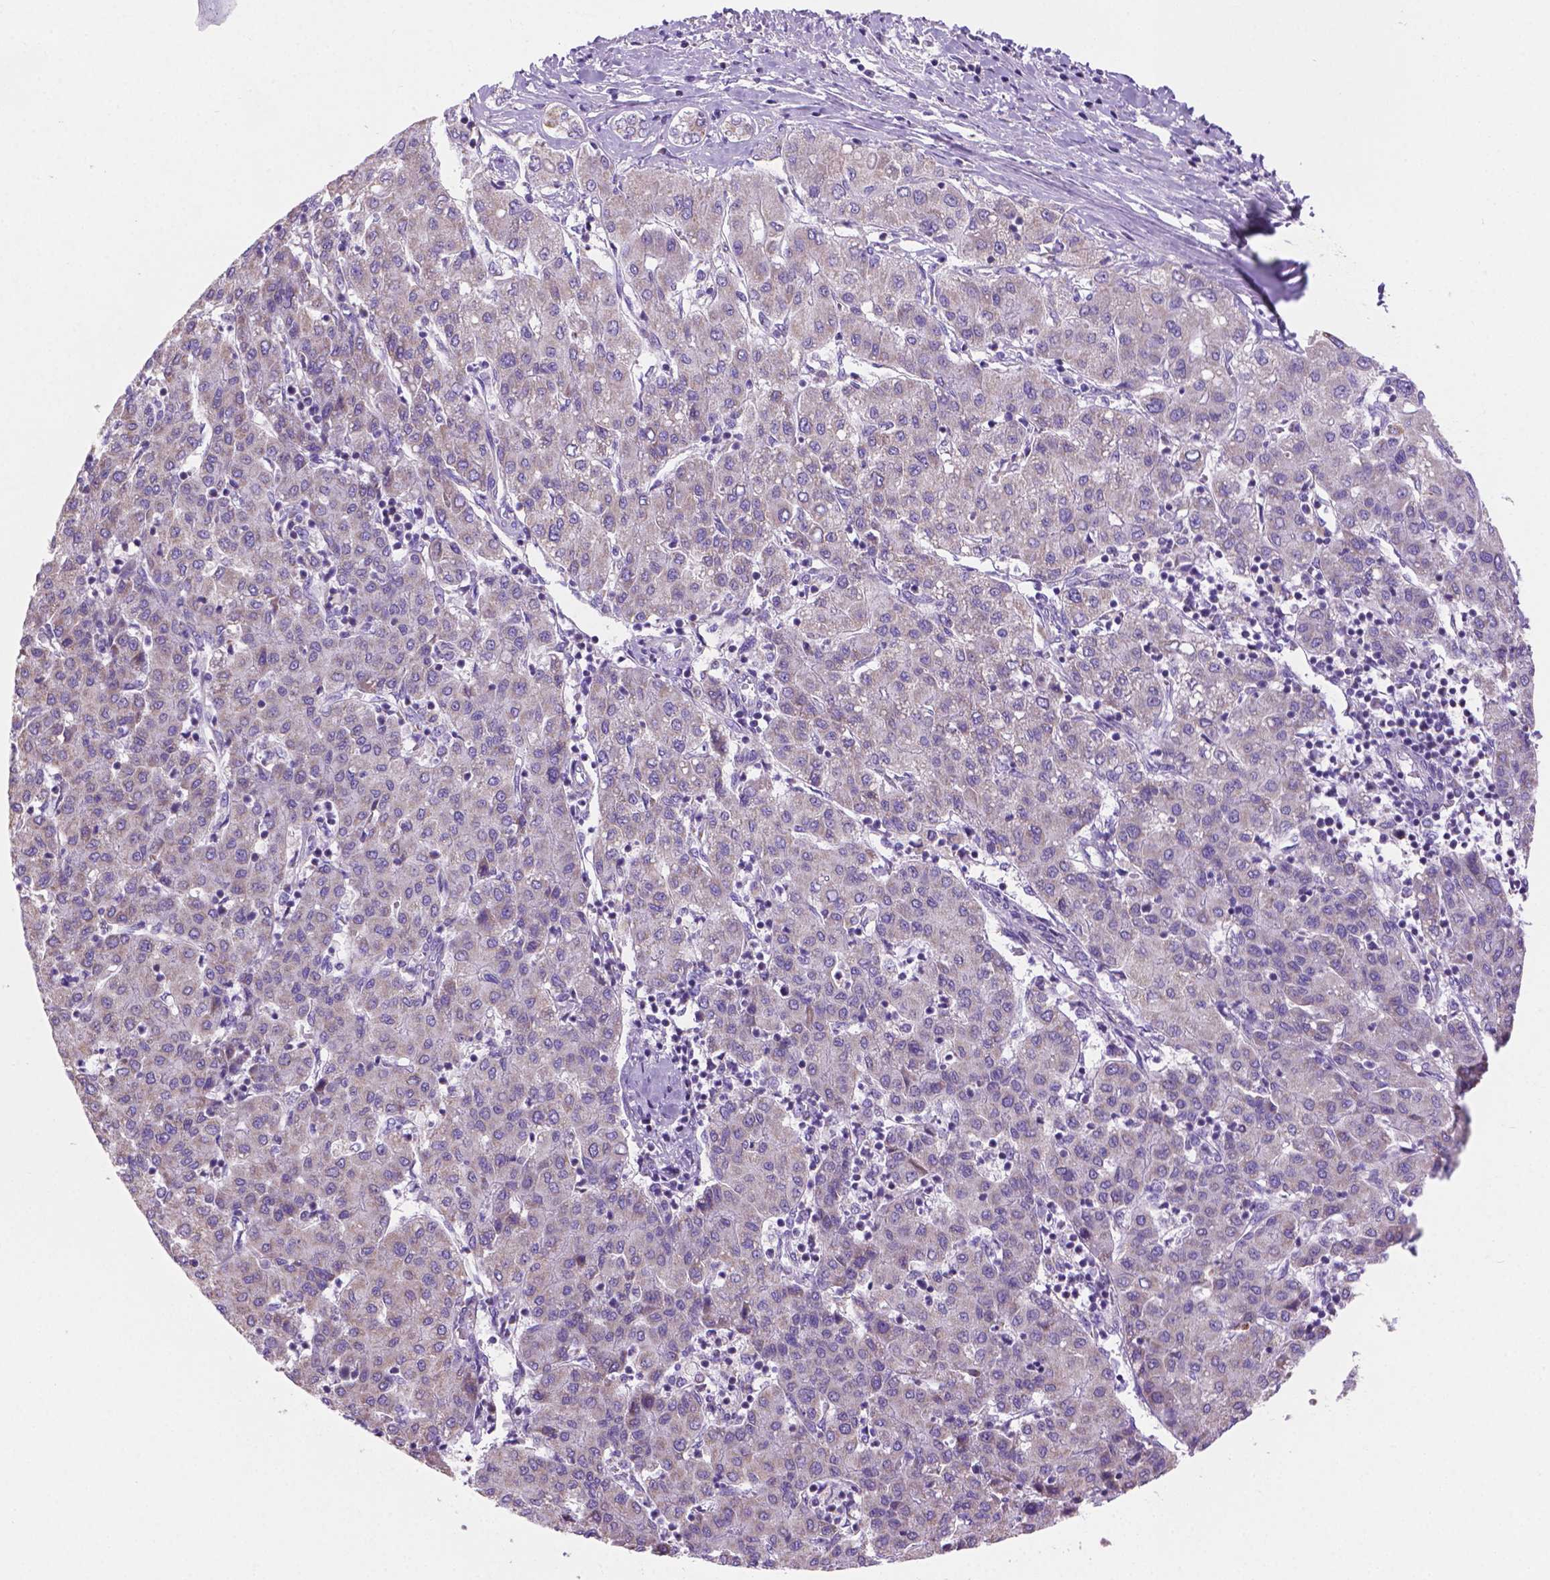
{"staining": {"intensity": "weak", "quantity": "25%-75%", "location": "cytoplasmic/membranous"}, "tissue": "liver cancer", "cell_type": "Tumor cells", "image_type": "cancer", "snomed": [{"axis": "morphology", "description": "Carcinoma, Hepatocellular, NOS"}, {"axis": "topography", "description": "Liver"}], "caption": "Immunohistochemical staining of liver cancer exhibits weak cytoplasmic/membranous protein staining in approximately 25%-75% of tumor cells.", "gene": "CSPG5", "patient": {"sex": "male", "age": 65}}